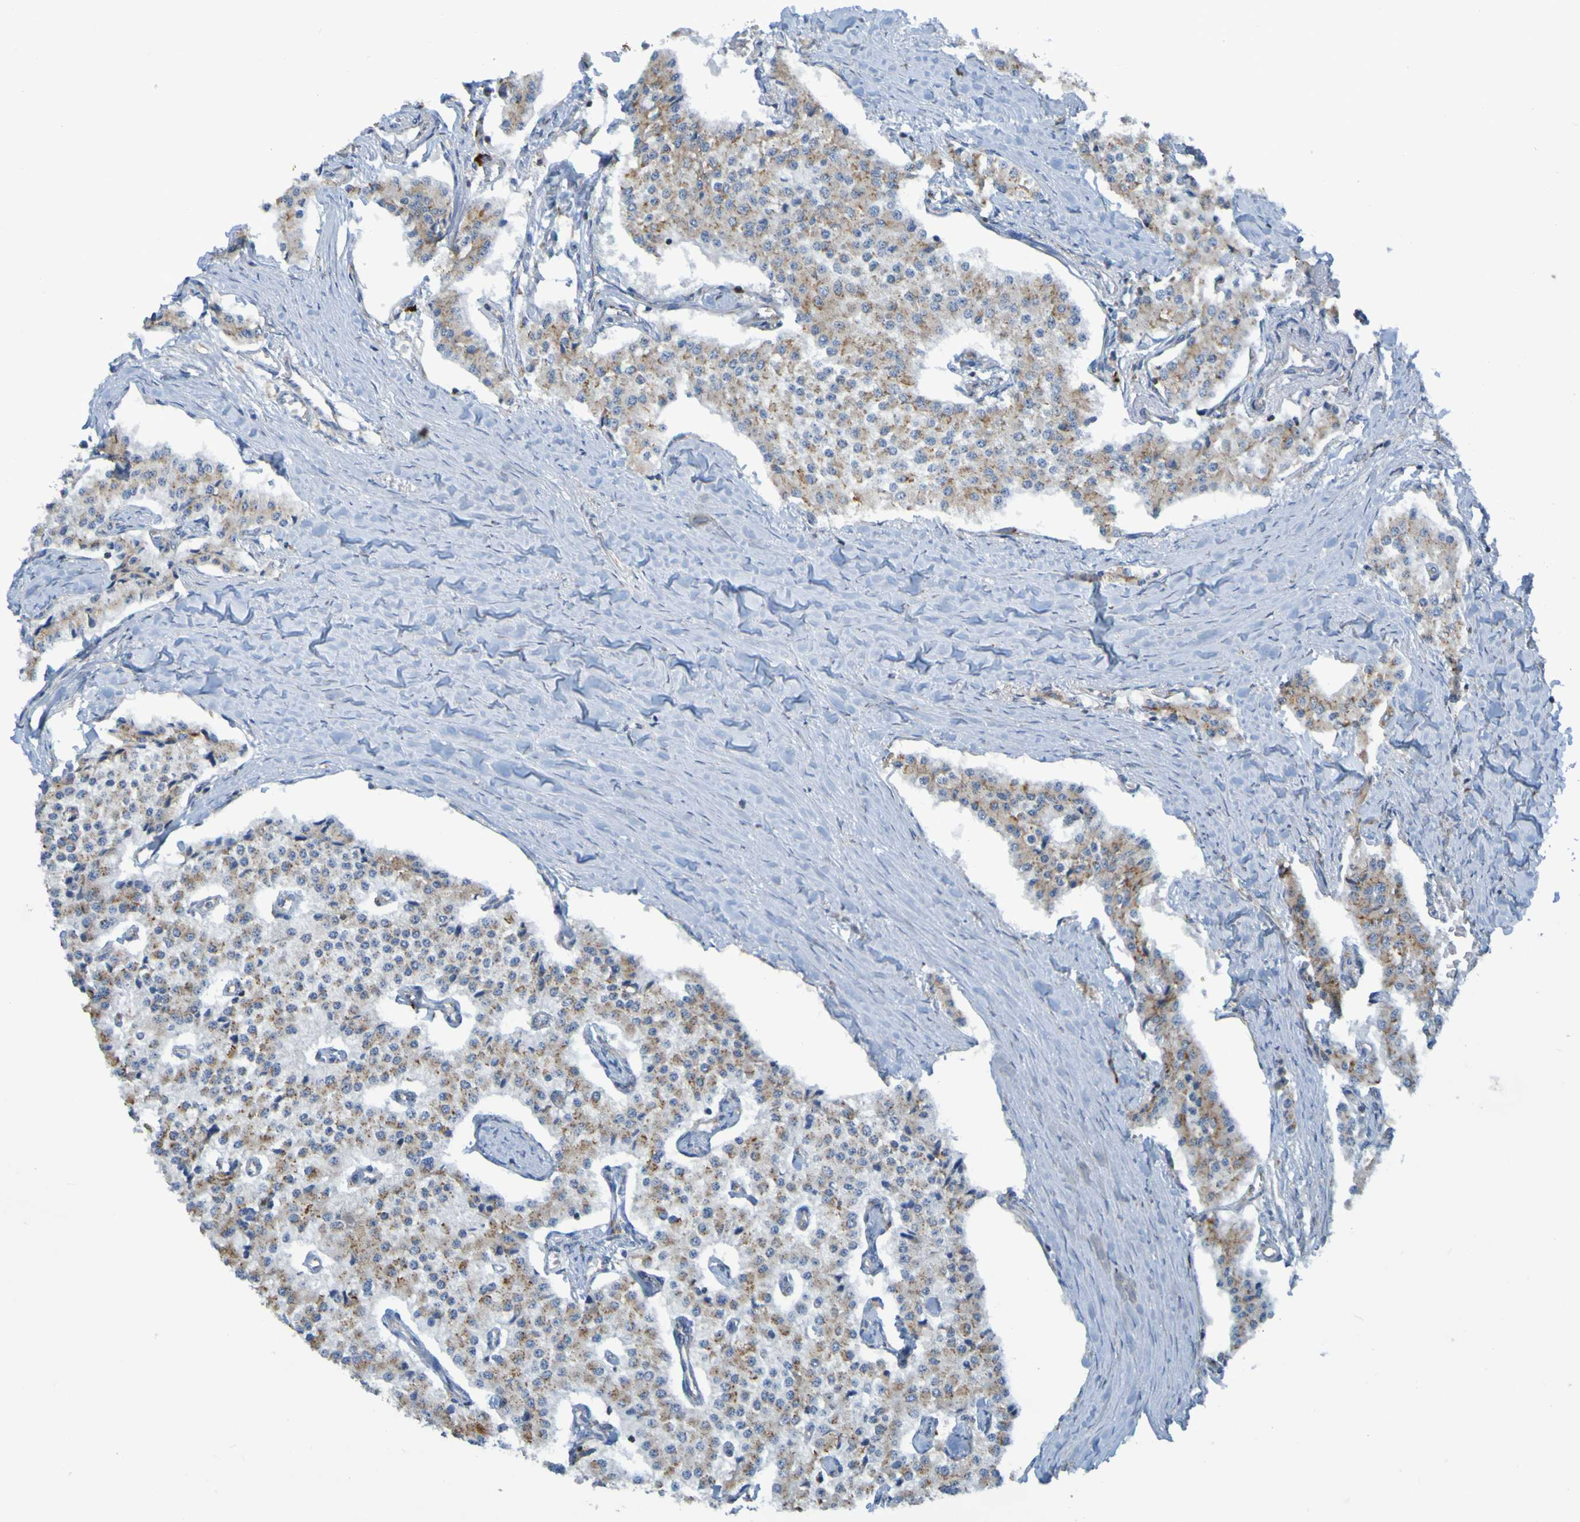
{"staining": {"intensity": "weak", "quantity": ">75%", "location": "cytoplasmic/membranous"}, "tissue": "carcinoid", "cell_type": "Tumor cells", "image_type": "cancer", "snomed": [{"axis": "morphology", "description": "Carcinoid, malignant, NOS"}, {"axis": "topography", "description": "Colon"}], "caption": "Immunohistochemical staining of malignant carcinoid reveals low levels of weak cytoplasmic/membranous protein staining in approximately >75% of tumor cells. (DAB IHC with brightfield microscopy, high magnification).", "gene": "SSR1", "patient": {"sex": "female", "age": 52}}